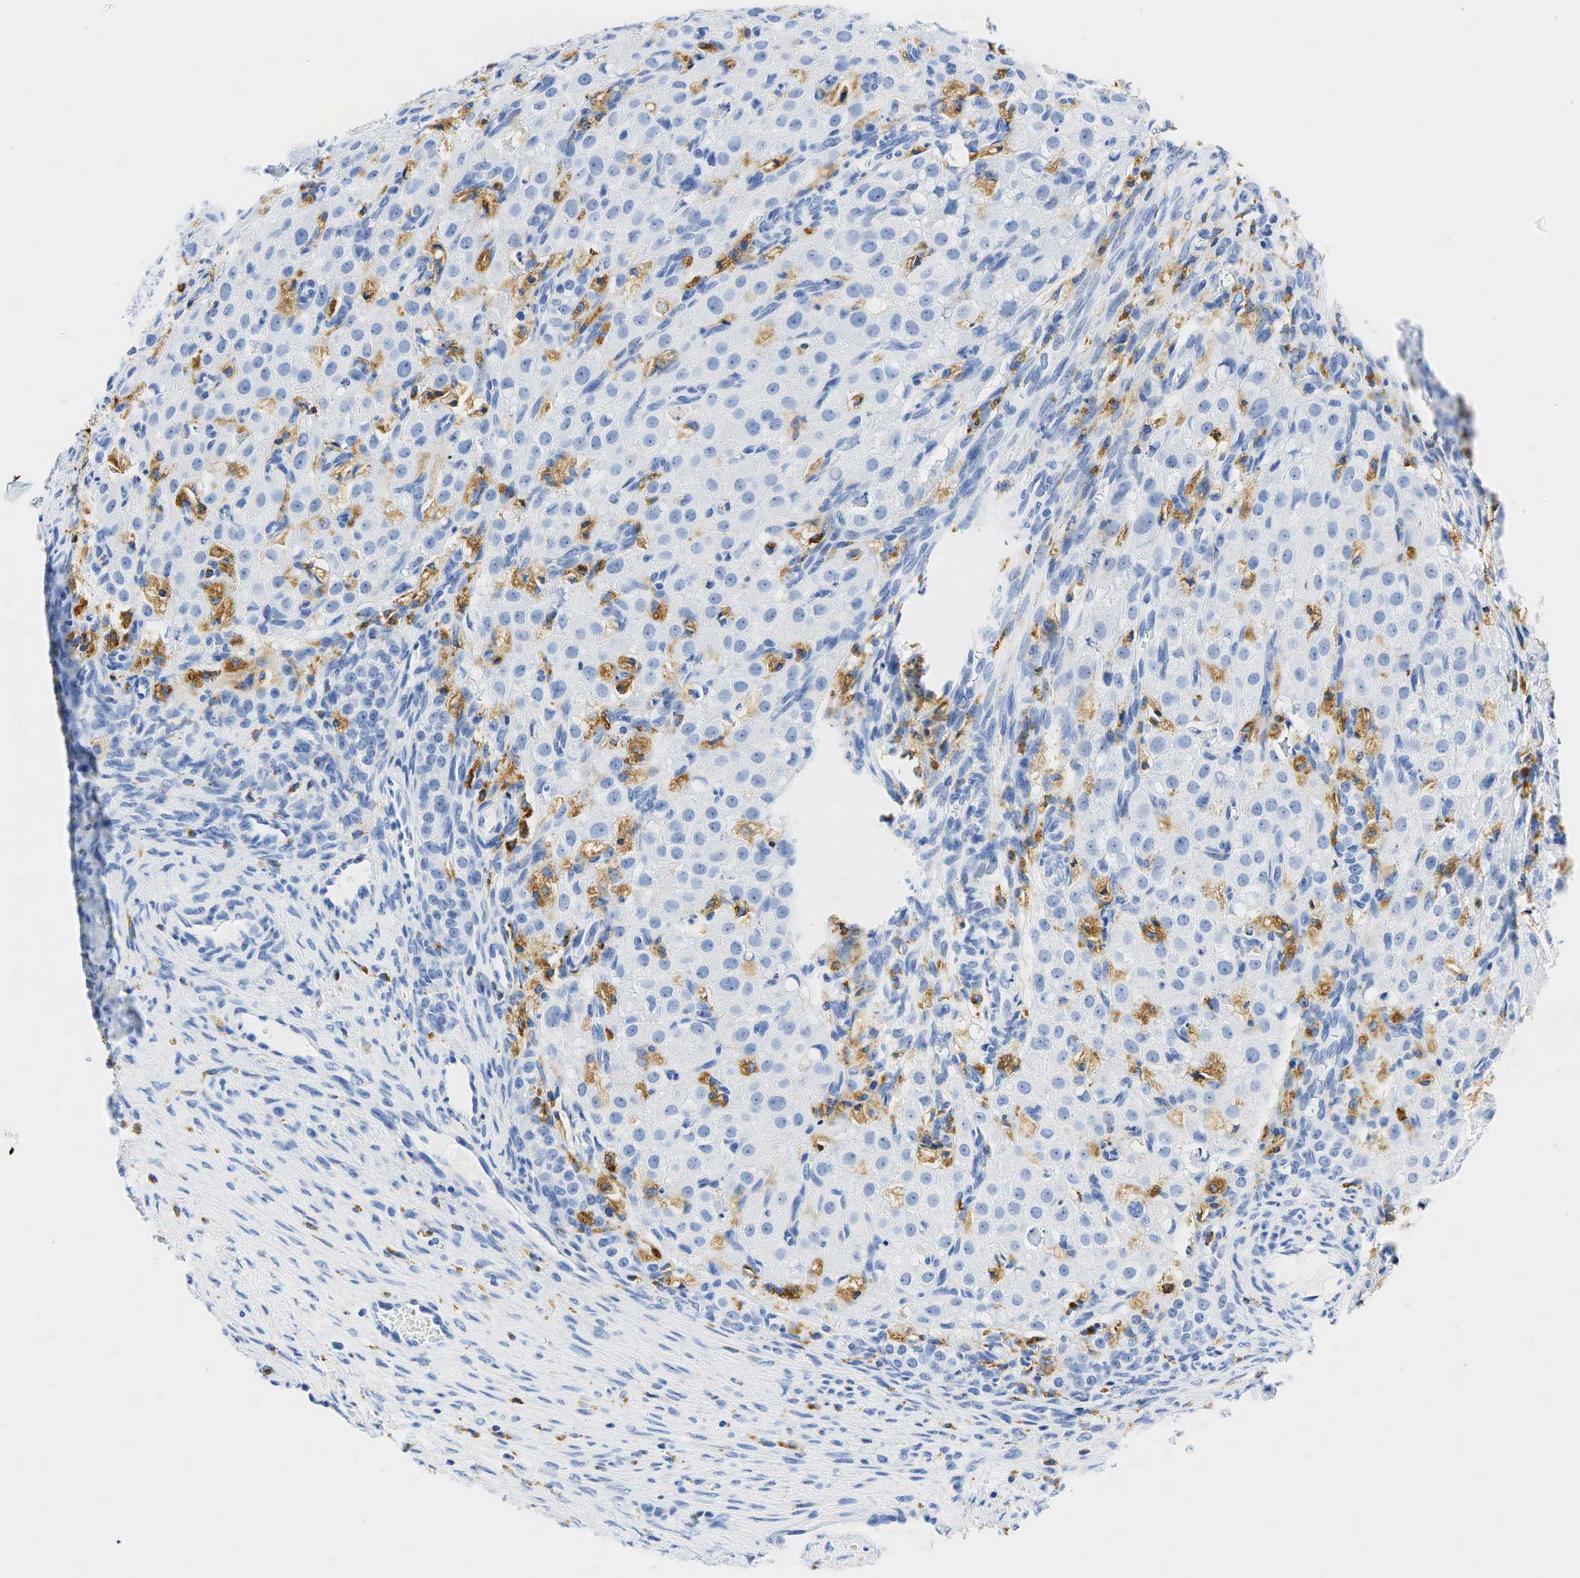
{"staining": {"intensity": "negative", "quantity": "none", "location": "none"}, "tissue": "ovary", "cell_type": "Follicle cells", "image_type": "normal", "snomed": [{"axis": "morphology", "description": "Normal tissue, NOS"}, {"axis": "topography", "description": "Ovary"}], "caption": "DAB immunohistochemical staining of unremarkable ovary demonstrates no significant positivity in follicle cells.", "gene": "CD68", "patient": {"sex": "female", "age": 32}}